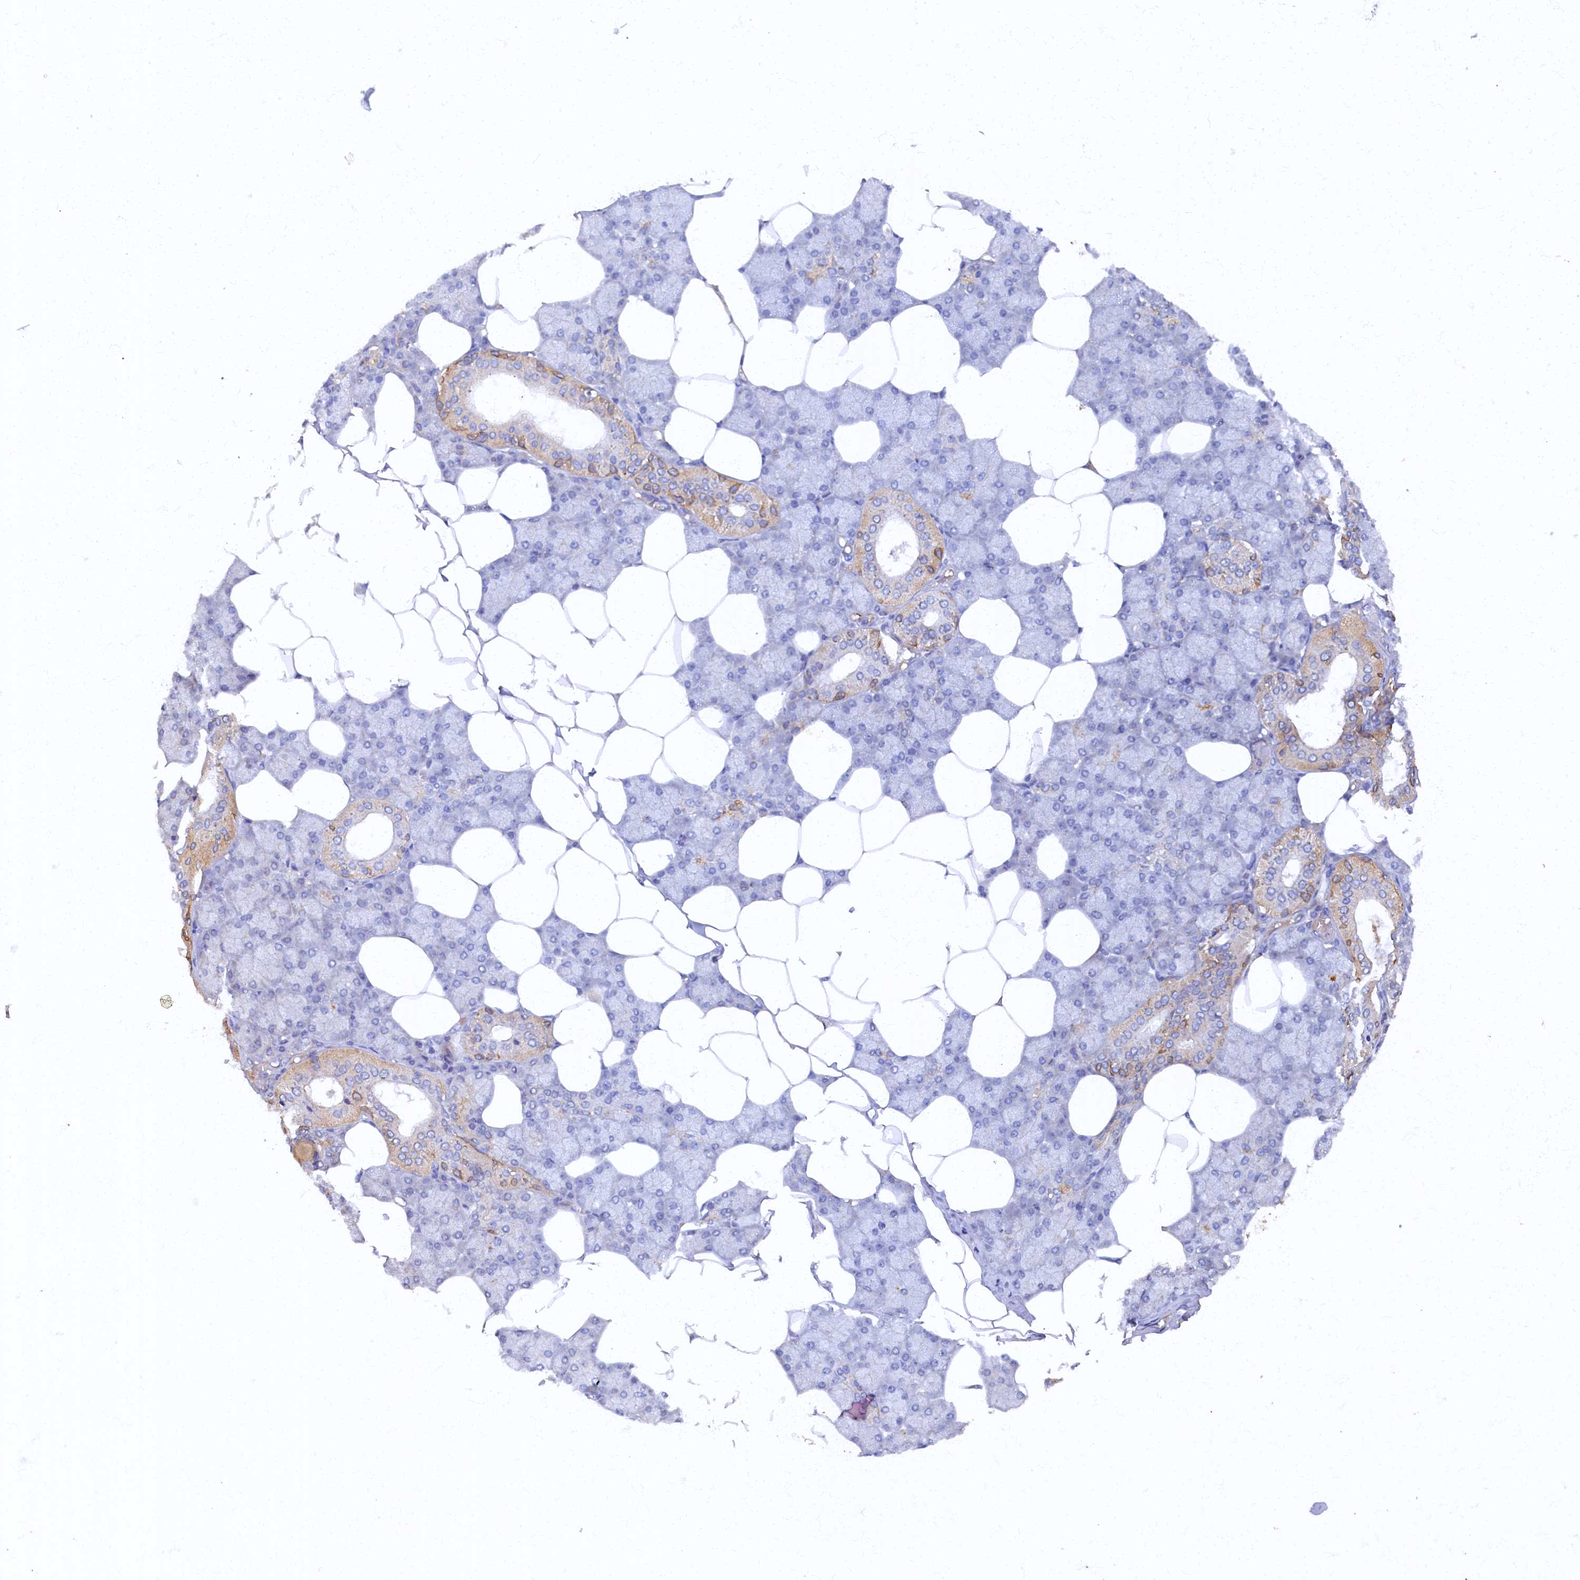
{"staining": {"intensity": "moderate", "quantity": "<25%", "location": "cytoplasmic/membranous"}, "tissue": "salivary gland", "cell_type": "Glandular cells", "image_type": "normal", "snomed": [{"axis": "morphology", "description": "Normal tissue, NOS"}, {"axis": "topography", "description": "Salivary gland"}], "caption": "IHC photomicrograph of benign salivary gland stained for a protein (brown), which shows low levels of moderate cytoplasmic/membranous expression in about <25% of glandular cells.", "gene": "ARL11", "patient": {"sex": "male", "age": 62}}